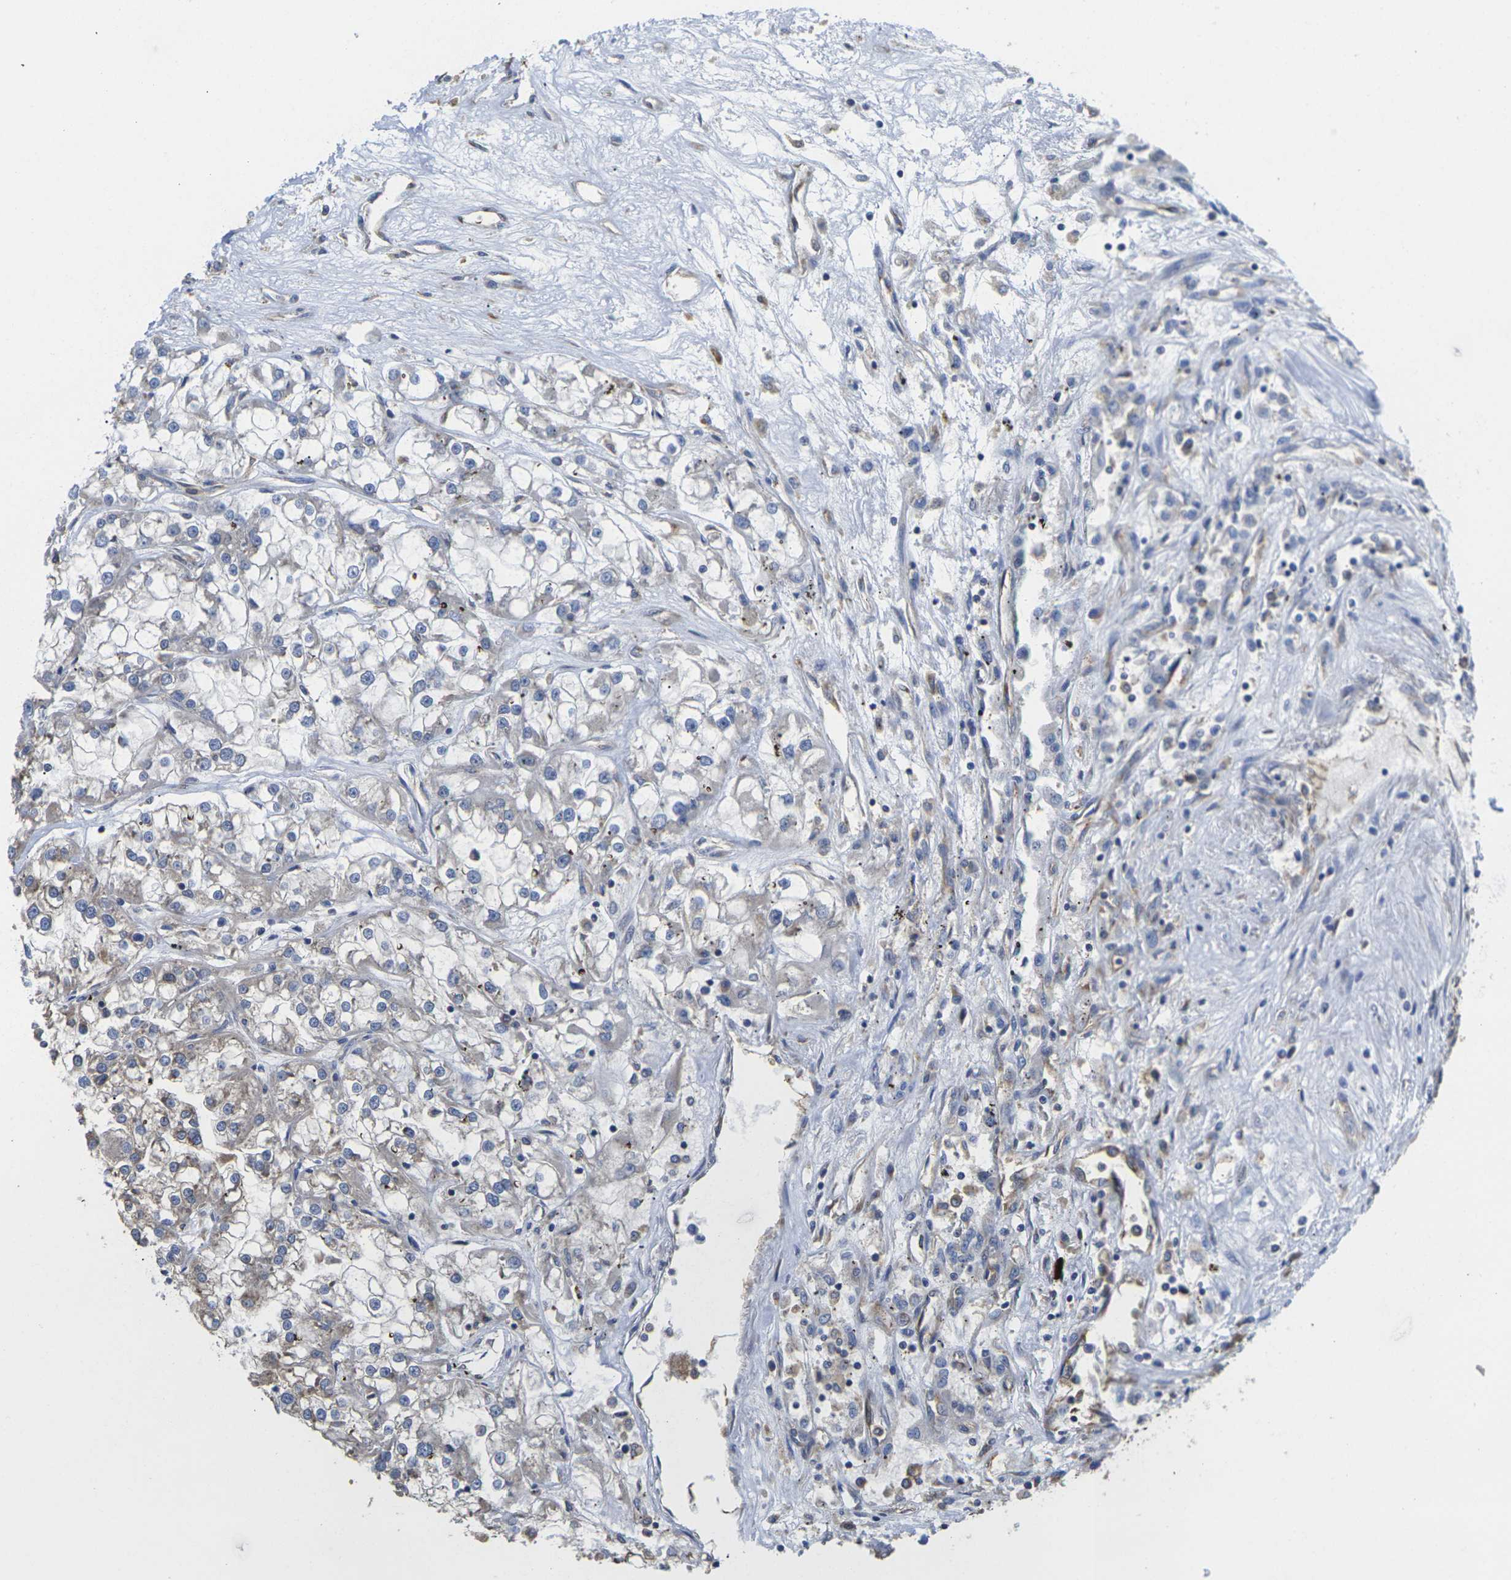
{"staining": {"intensity": "negative", "quantity": "none", "location": "none"}, "tissue": "renal cancer", "cell_type": "Tumor cells", "image_type": "cancer", "snomed": [{"axis": "morphology", "description": "Adenocarcinoma, NOS"}, {"axis": "topography", "description": "Kidney"}], "caption": "The micrograph shows no staining of tumor cells in renal adenocarcinoma.", "gene": "TMCC2", "patient": {"sex": "female", "age": 52}}